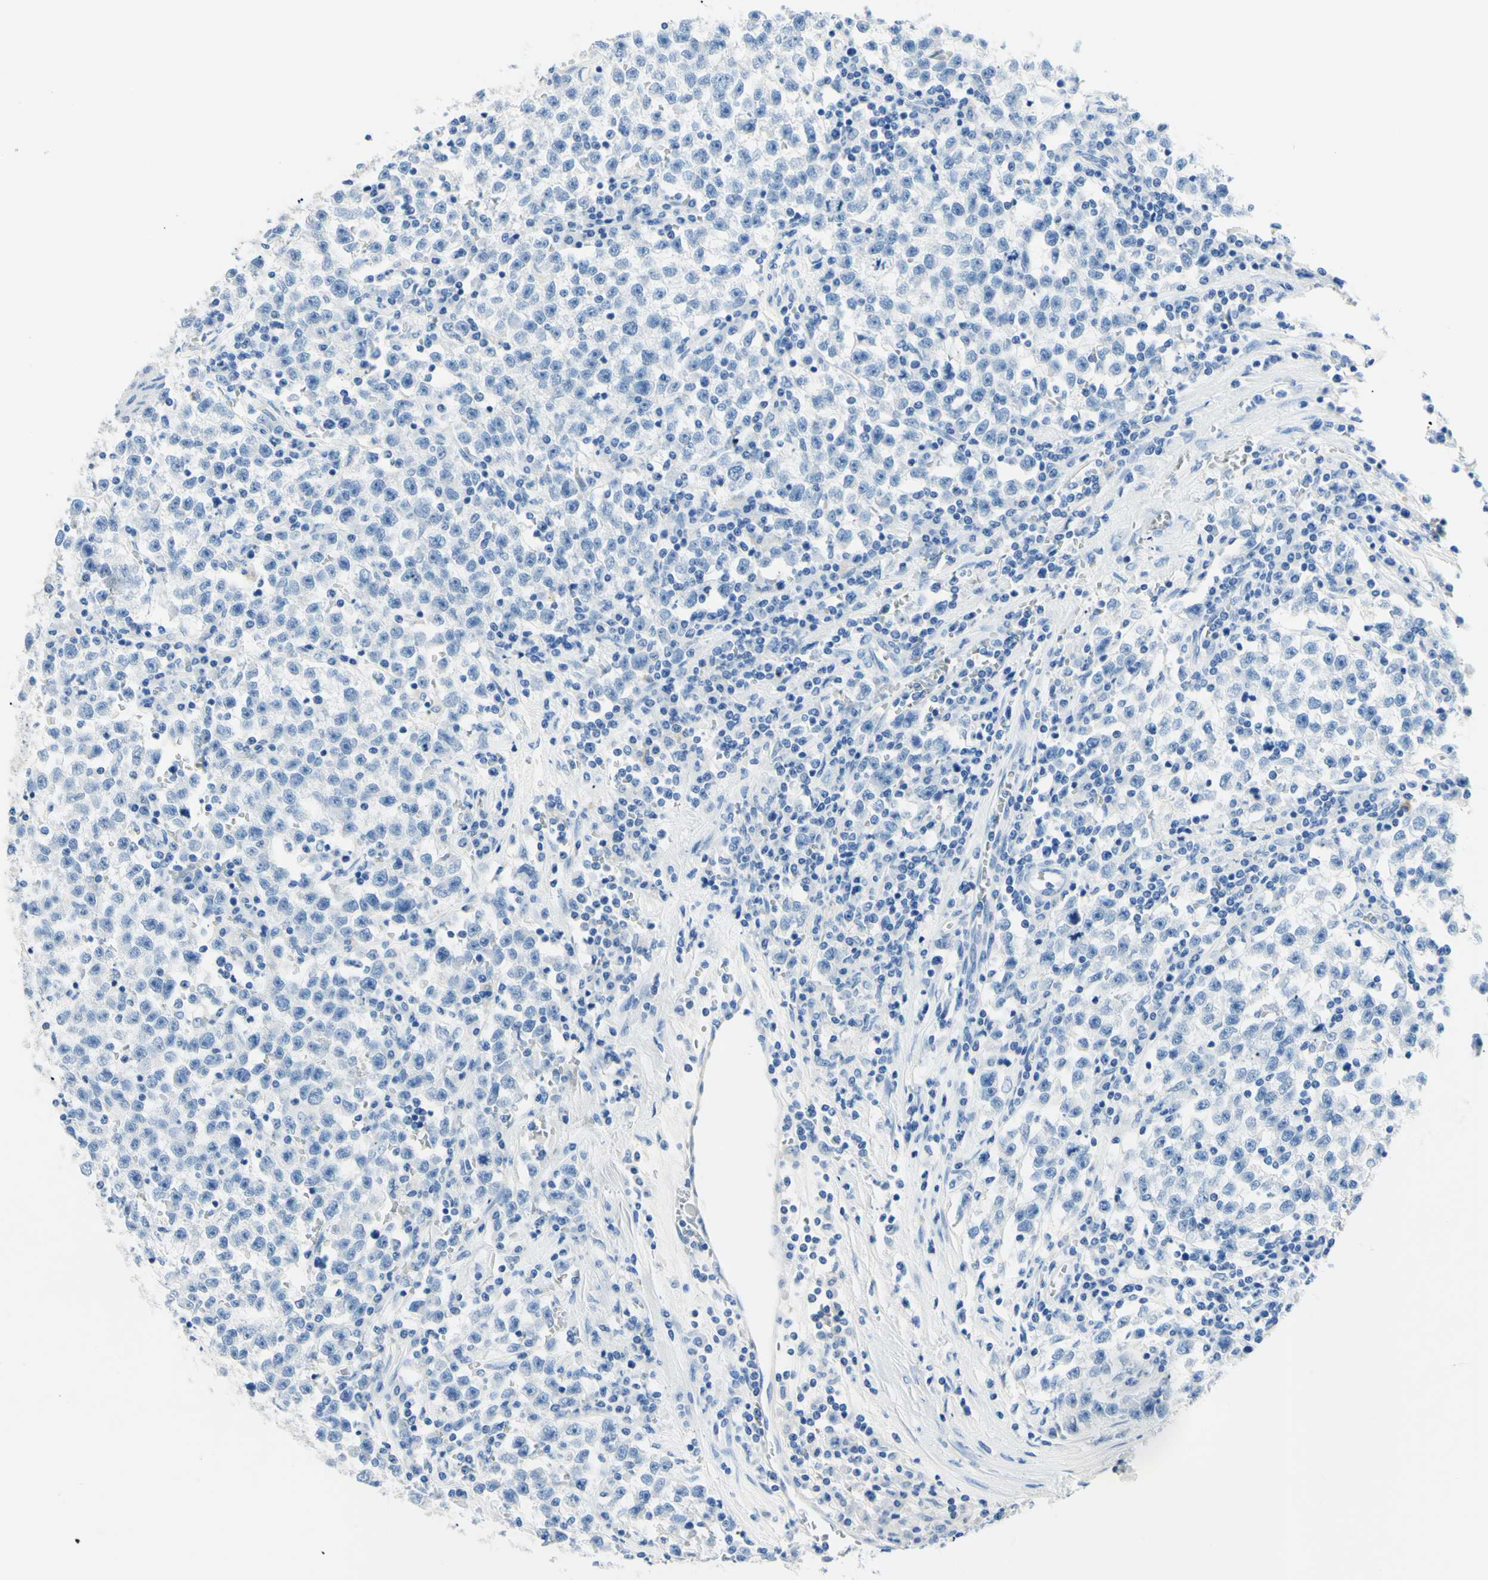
{"staining": {"intensity": "negative", "quantity": "none", "location": "none"}, "tissue": "testis cancer", "cell_type": "Tumor cells", "image_type": "cancer", "snomed": [{"axis": "morphology", "description": "Seminoma, NOS"}, {"axis": "topography", "description": "Testis"}], "caption": "This is a image of IHC staining of seminoma (testis), which shows no expression in tumor cells. (Immunohistochemistry, brightfield microscopy, high magnification).", "gene": "MYH2", "patient": {"sex": "male", "age": 22}}